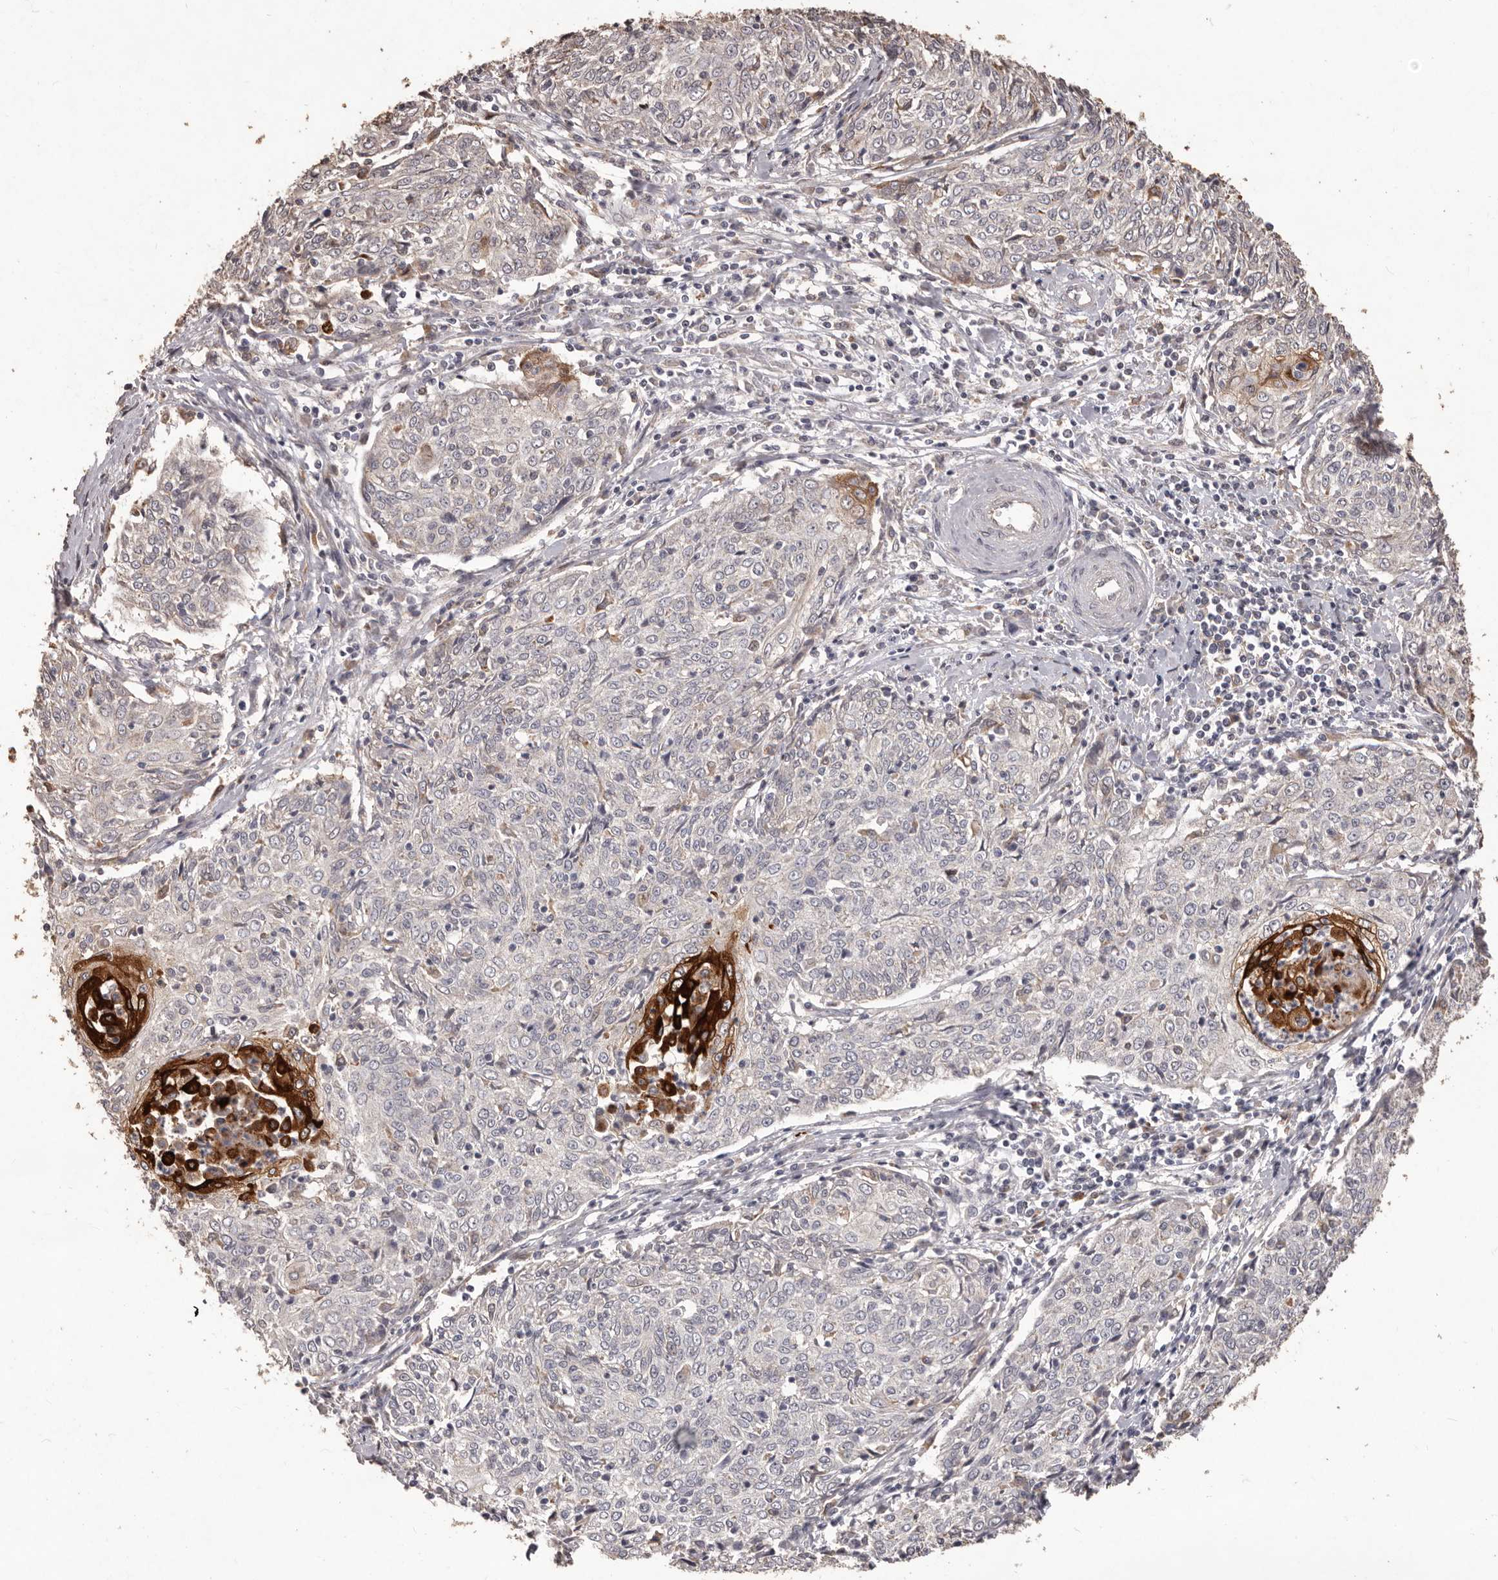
{"staining": {"intensity": "strong", "quantity": "<25%", "location": "cytoplasmic/membranous"}, "tissue": "cervical cancer", "cell_type": "Tumor cells", "image_type": "cancer", "snomed": [{"axis": "morphology", "description": "Squamous cell carcinoma, NOS"}, {"axis": "topography", "description": "Cervix"}], "caption": "Tumor cells show medium levels of strong cytoplasmic/membranous expression in approximately <25% of cells in cervical squamous cell carcinoma.", "gene": "PRSS27", "patient": {"sex": "female", "age": 48}}